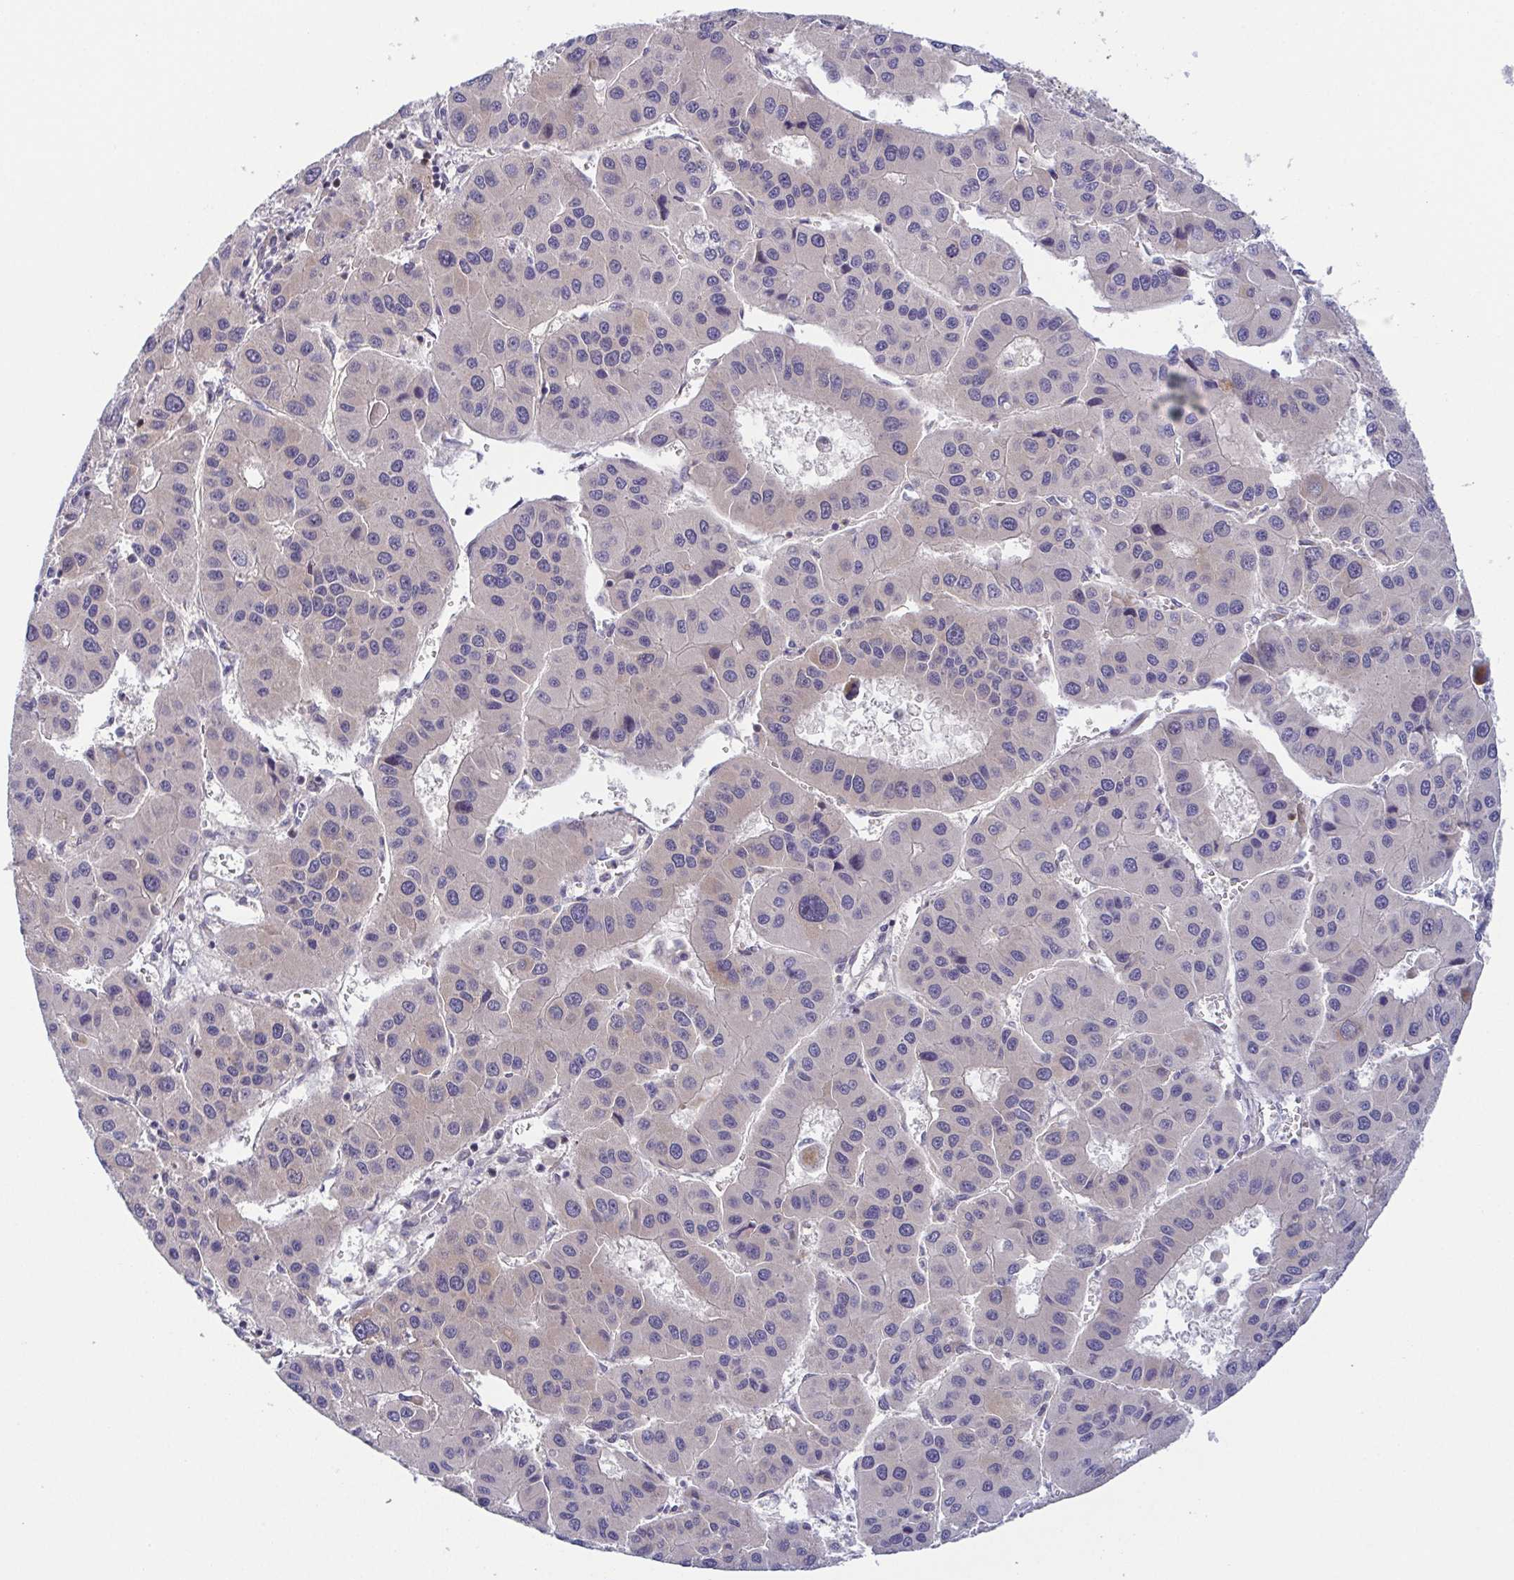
{"staining": {"intensity": "negative", "quantity": "none", "location": "none"}, "tissue": "liver cancer", "cell_type": "Tumor cells", "image_type": "cancer", "snomed": [{"axis": "morphology", "description": "Carcinoma, Hepatocellular, NOS"}, {"axis": "topography", "description": "Liver"}], "caption": "Protein analysis of hepatocellular carcinoma (liver) exhibits no significant positivity in tumor cells.", "gene": "BCL2L1", "patient": {"sex": "male", "age": 73}}